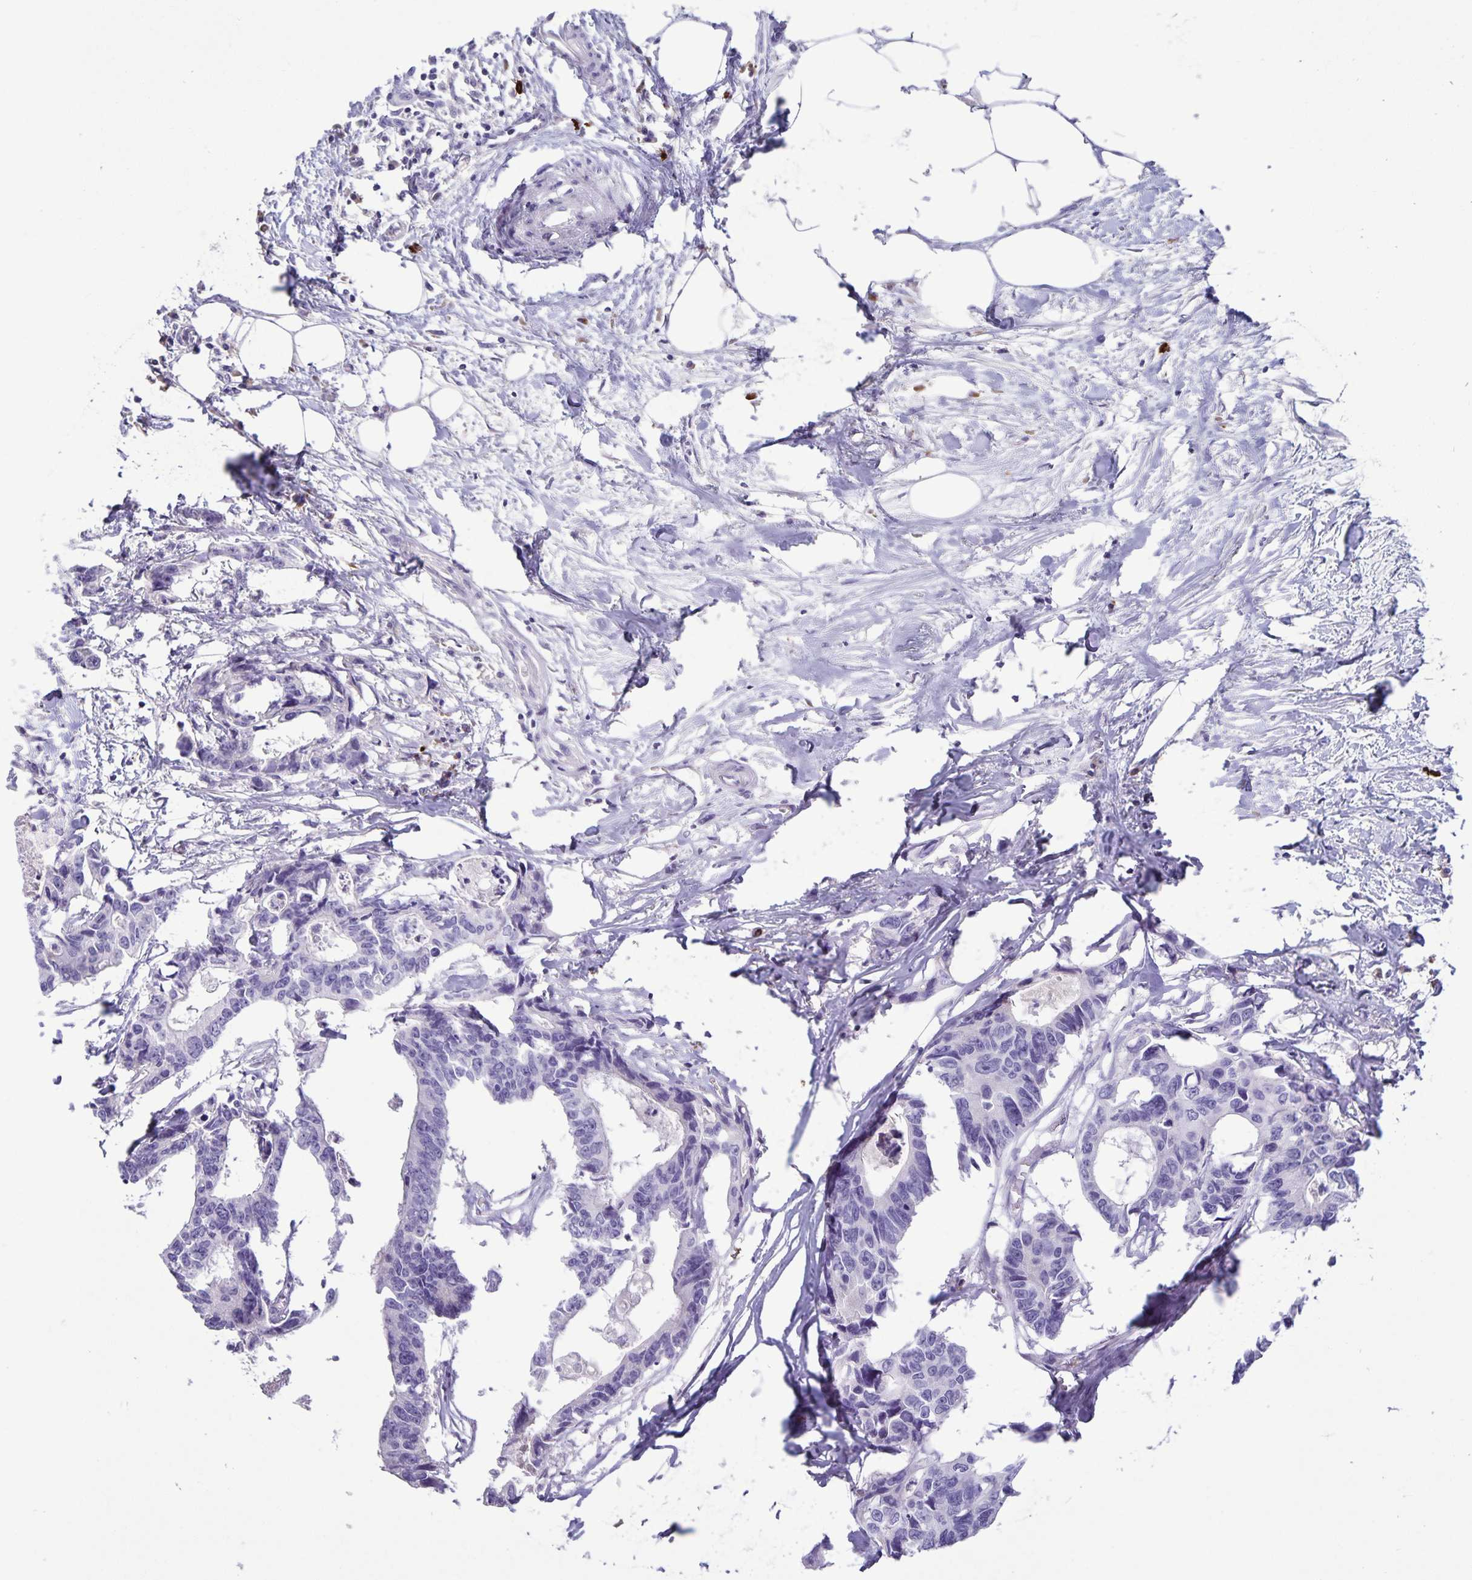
{"staining": {"intensity": "negative", "quantity": "none", "location": "none"}, "tissue": "colorectal cancer", "cell_type": "Tumor cells", "image_type": "cancer", "snomed": [{"axis": "morphology", "description": "Adenocarcinoma, NOS"}, {"axis": "topography", "description": "Rectum"}], "caption": "Immunohistochemistry of colorectal adenocarcinoma displays no expression in tumor cells. (Immunohistochemistry (ihc), brightfield microscopy, high magnification).", "gene": "IBTK", "patient": {"sex": "male", "age": 57}}